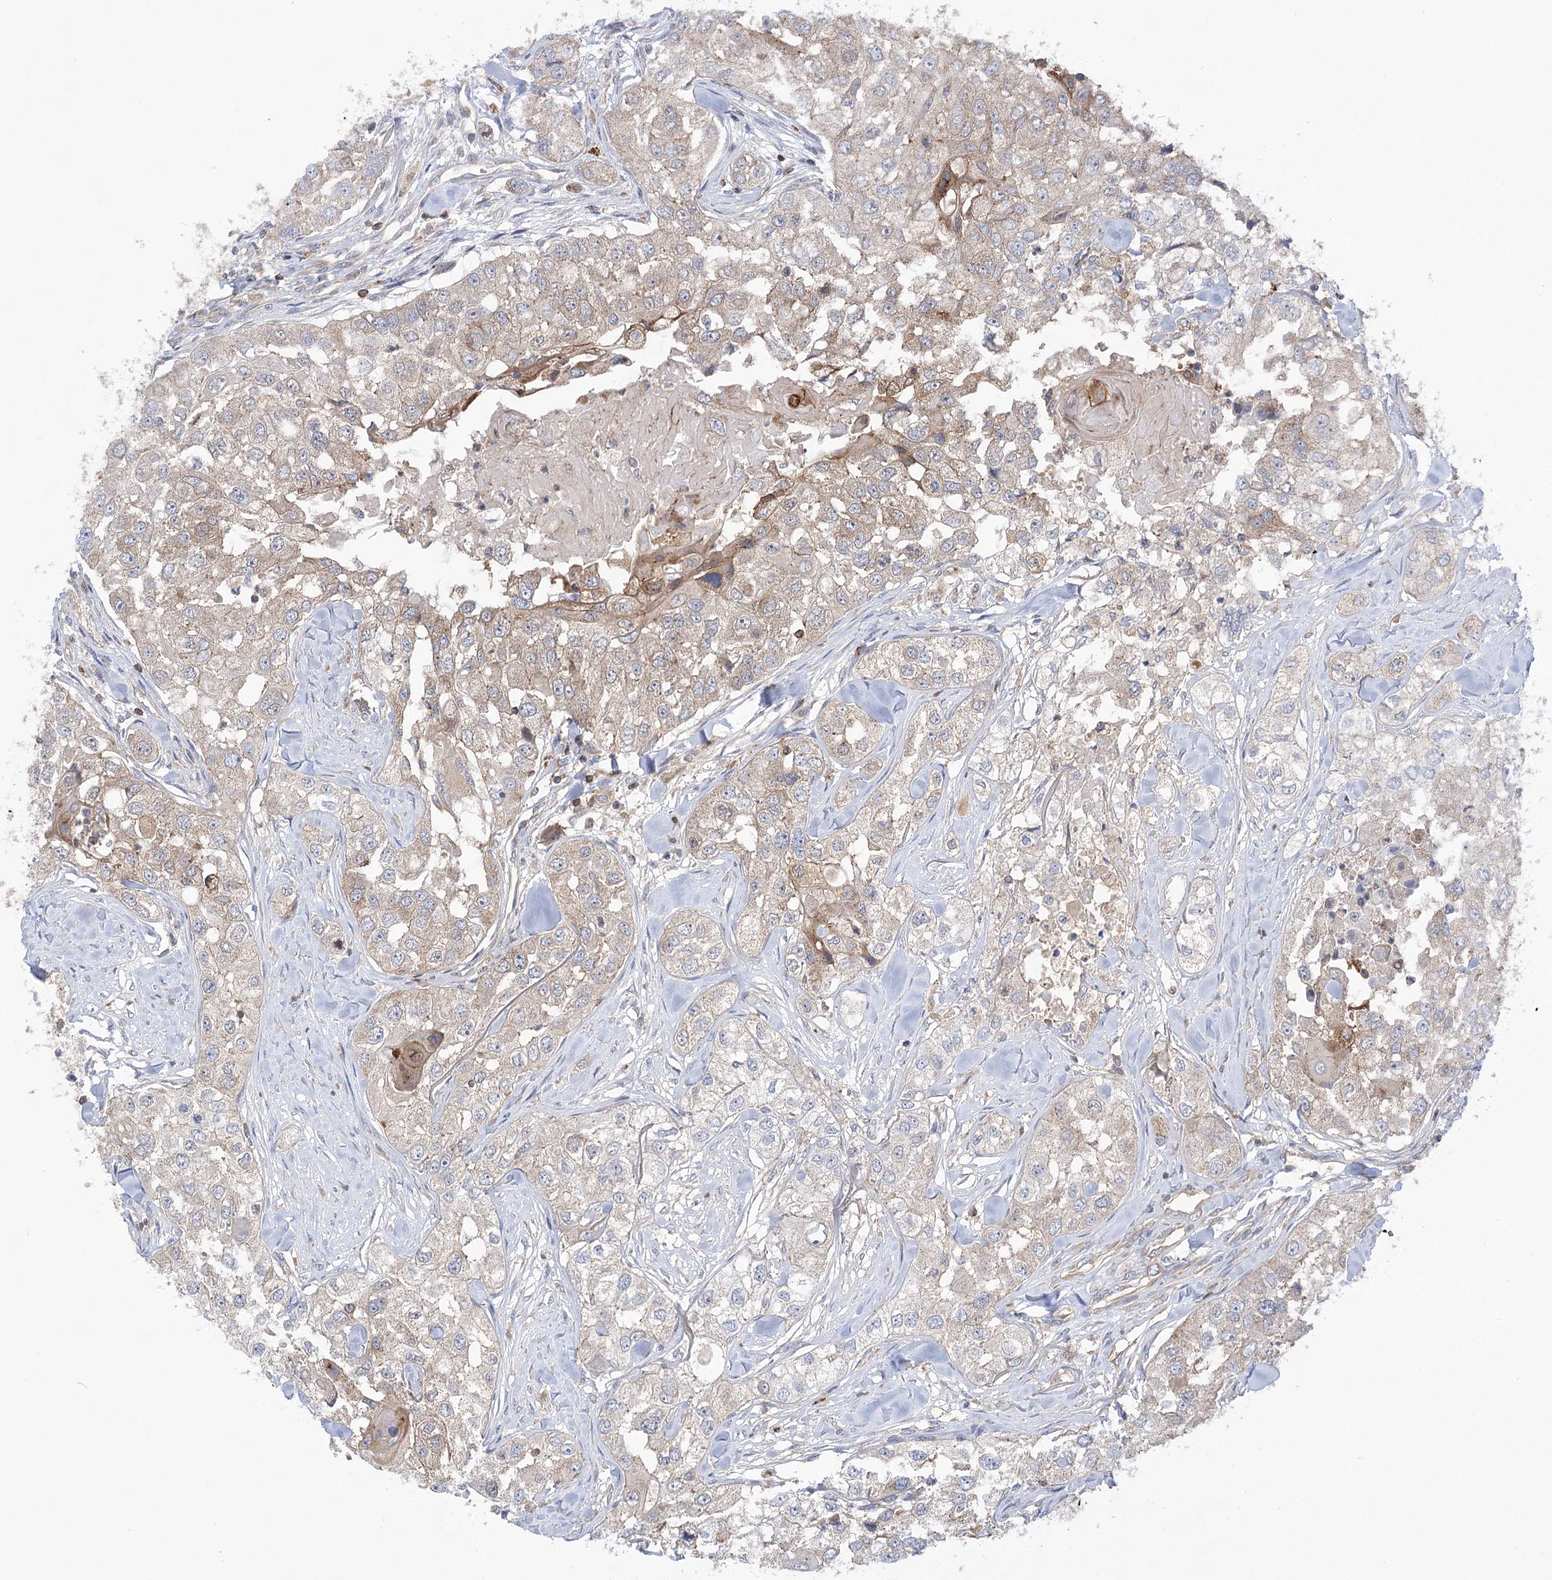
{"staining": {"intensity": "moderate", "quantity": "<25%", "location": "cytoplasmic/membranous"}, "tissue": "head and neck cancer", "cell_type": "Tumor cells", "image_type": "cancer", "snomed": [{"axis": "morphology", "description": "Normal tissue, NOS"}, {"axis": "morphology", "description": "Squamous cell carcinoma, NOS"}, {"axis": "topography", "description": "Skeletal muscle"}, {"axis": "topography", "description": "Head-Neck"}], "caption": "Immunohistochemical staining of human head and neck cancer demonstrates low levels of moderate cytoplasmic/membranous protein expression in approximately <25% of tumor cells.", "gene": "VPS37B", "patient": {"sex": "male", "age": 51}}